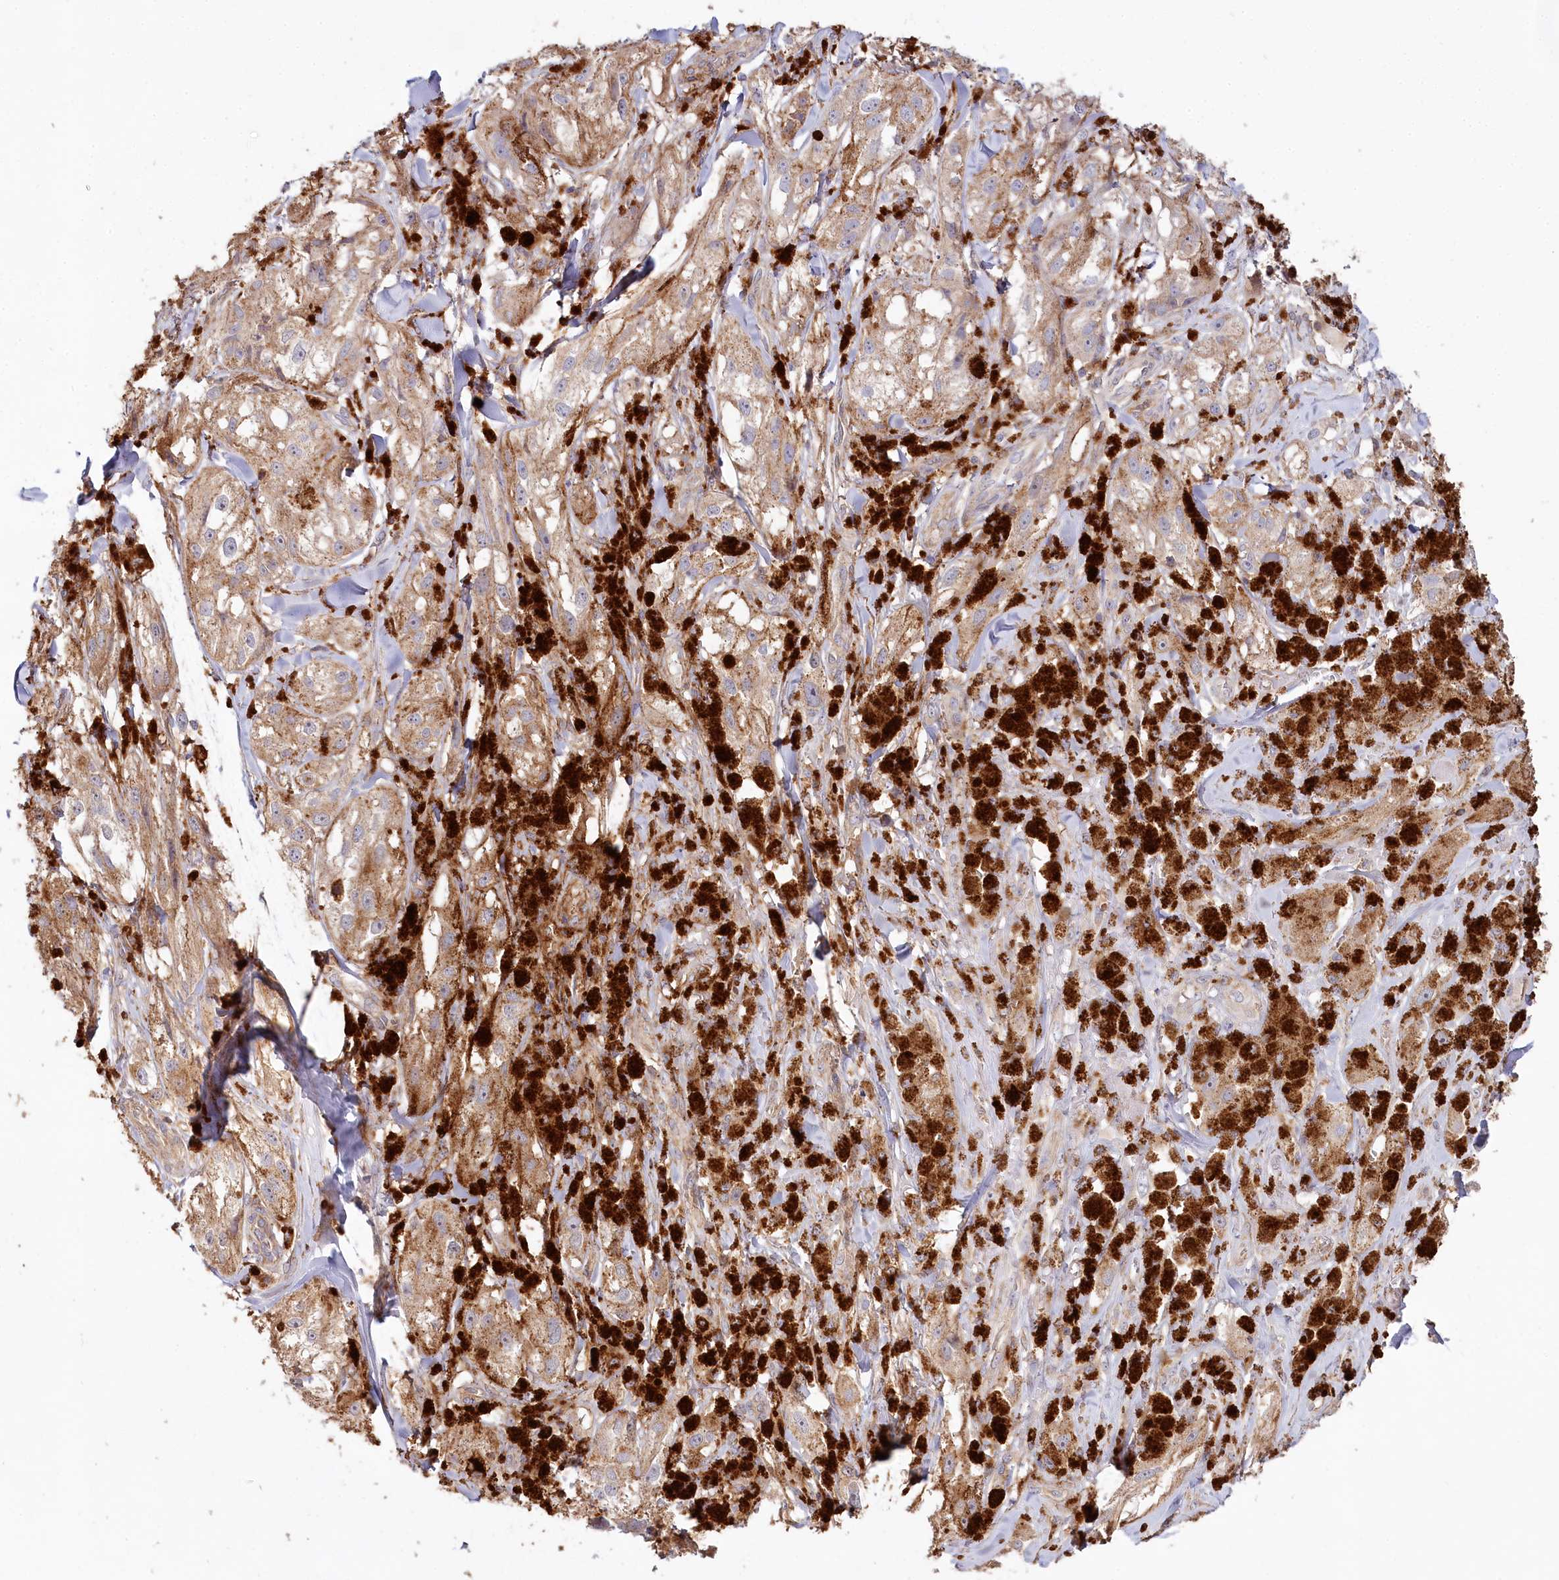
{"staining": {"intensity": "moderate", "quantity": ">75%", "location": "cytoplasmic/membranous"}, "tissue": "melanoma", "cell_type": "Tumor cells", "image_type": "cancer", "snomed": [{"axis": "morphology", "description": "Malignant melanoma, NOS"}, {"axis": "topography", "description": "Skin"}], "caption": "Malignant melanoma stained with a brown dye displays moderate cytoplasmic/membranous positive expression in approximately >75% of tumor cells.", "gene": "RBP5", "patient": {"sex": "male", "age": 88}}